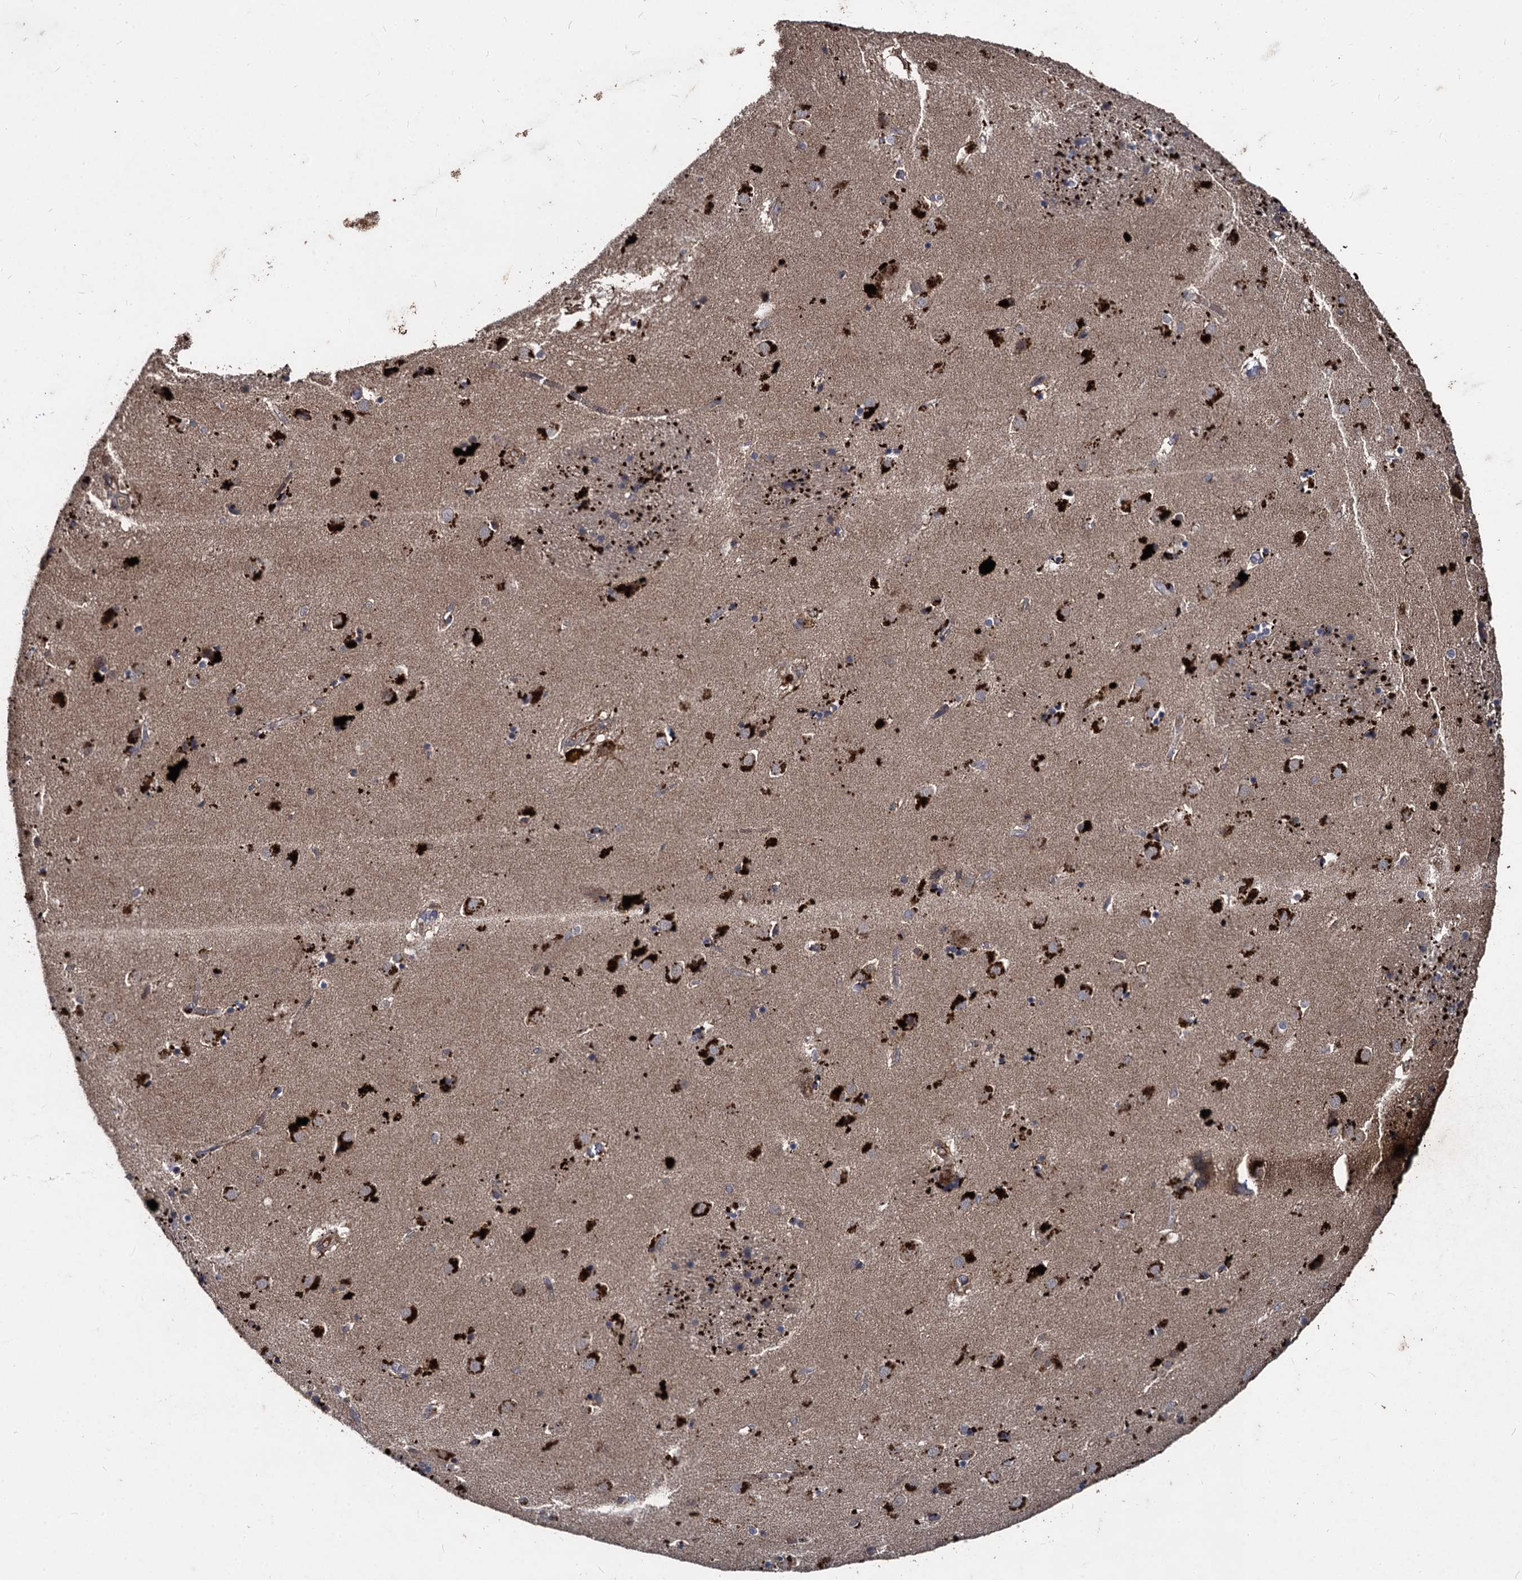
{"staining": {"intensity": "strong", "quantity": "<25%", "location": "cytoplasmic/membranous"}, "tissue": "caudate", "cell_type": "Glial cells", "image_type": "normal", "snomed": [{"axis": "morphology", "description": "Normal tissue, NOS"}, {"axis": "topography", "description": "Lateral ventricle wall"}], "caption": "Glial cells demonstrate strong cytoplasmic/membranous expression in approximately <25% of cells in unremarkable caudate.", "gene": "BCL2L2", "patient": {"sex": "male", "age": 70}}